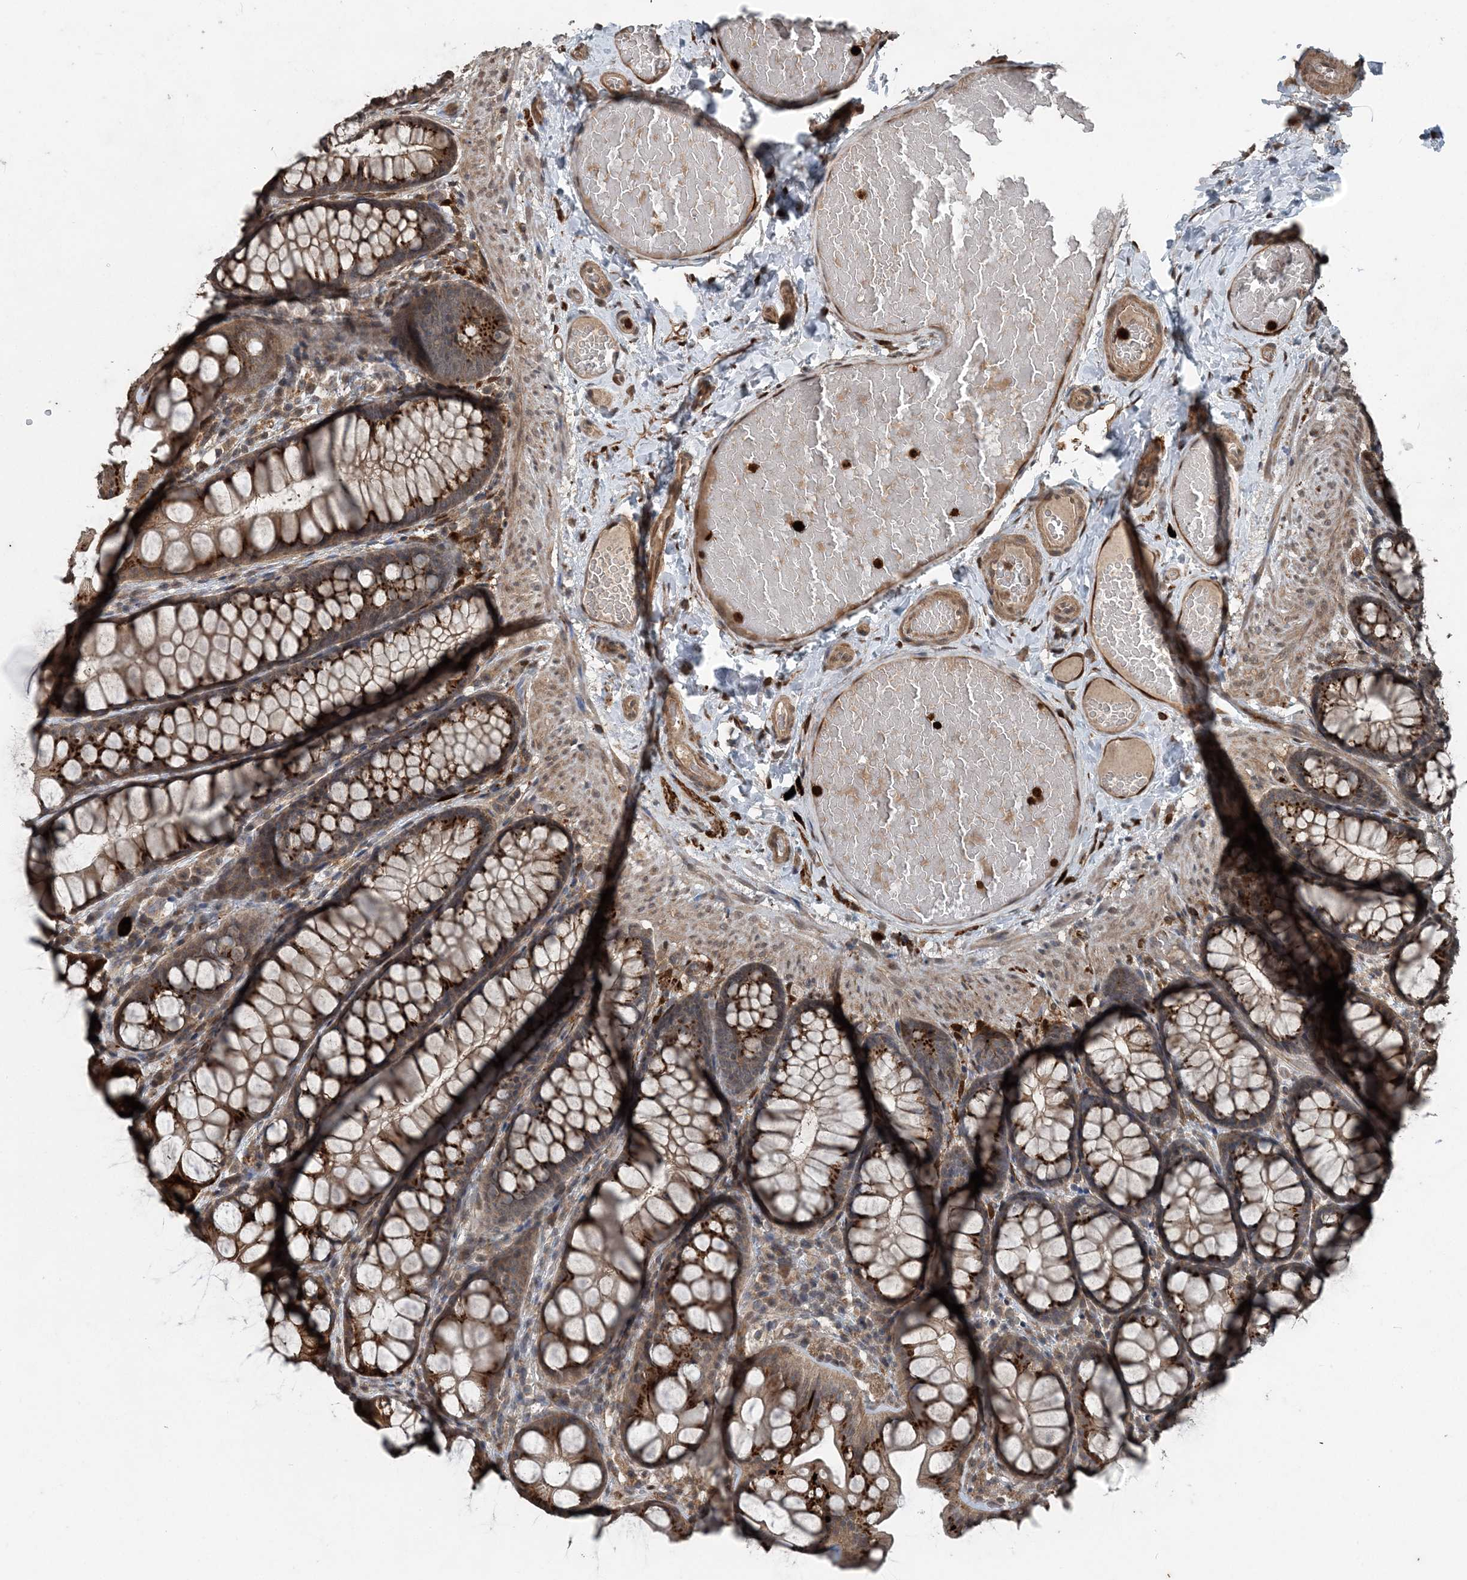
{"staining": {"intensity": "strong", "quantity": ">75%", "location": "cytoplasmic/membranous"}, "tissue": "colon", "cell_type": "Endothelial cells", "image_type": "normal", "snomed": [{"axis": "morphology", "description": "Normal tissue, NOS"}, {"axis": "topography", "description": "Colon"}], "caption": "A histopathology image showing strong cytoplasmic/membranous positivity in approximately >75% of endothelial cells in normal colon, as visualized by brown immunohistochemical staining.", "gene": "CFL1", "patient": {"sex": "male", "age": 47}}